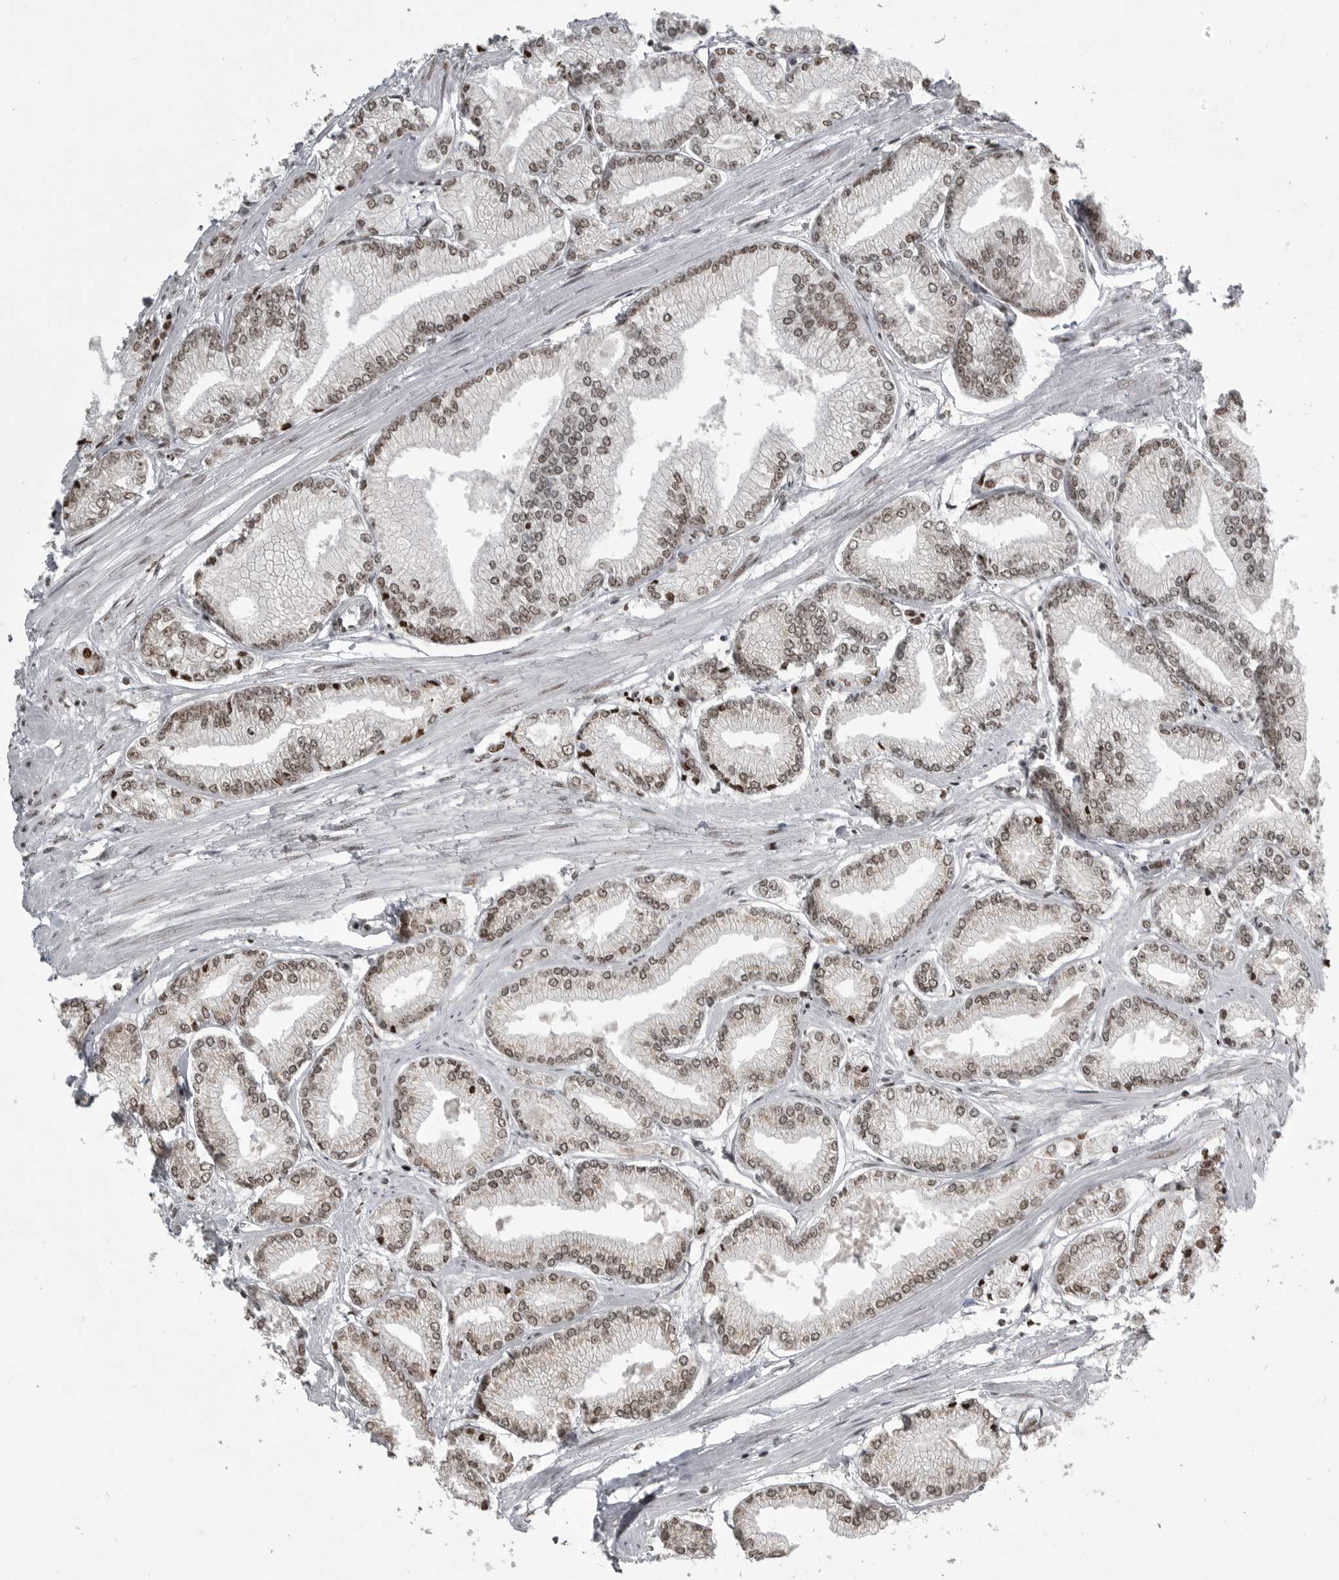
{"staining": {"intensity": "weak", "quantity": ">75%", "location": "nuclear"}, "tissue": "prostate cancer", "cell_type": "Tumor cells", "image_type": "cancer", "snomed": [{"axis": "morphology", "description": "Adenocarcinoma, Low grade"}, {"axis": "topography", "description": "Prostate"}], "caption": "Prostate cancer stained with a brown dye reveals weak nuclear positive positivity in approximately >75% of tumor cells.", "gene": "YAF2", "patient": {"sex": "male", "age": 52}}